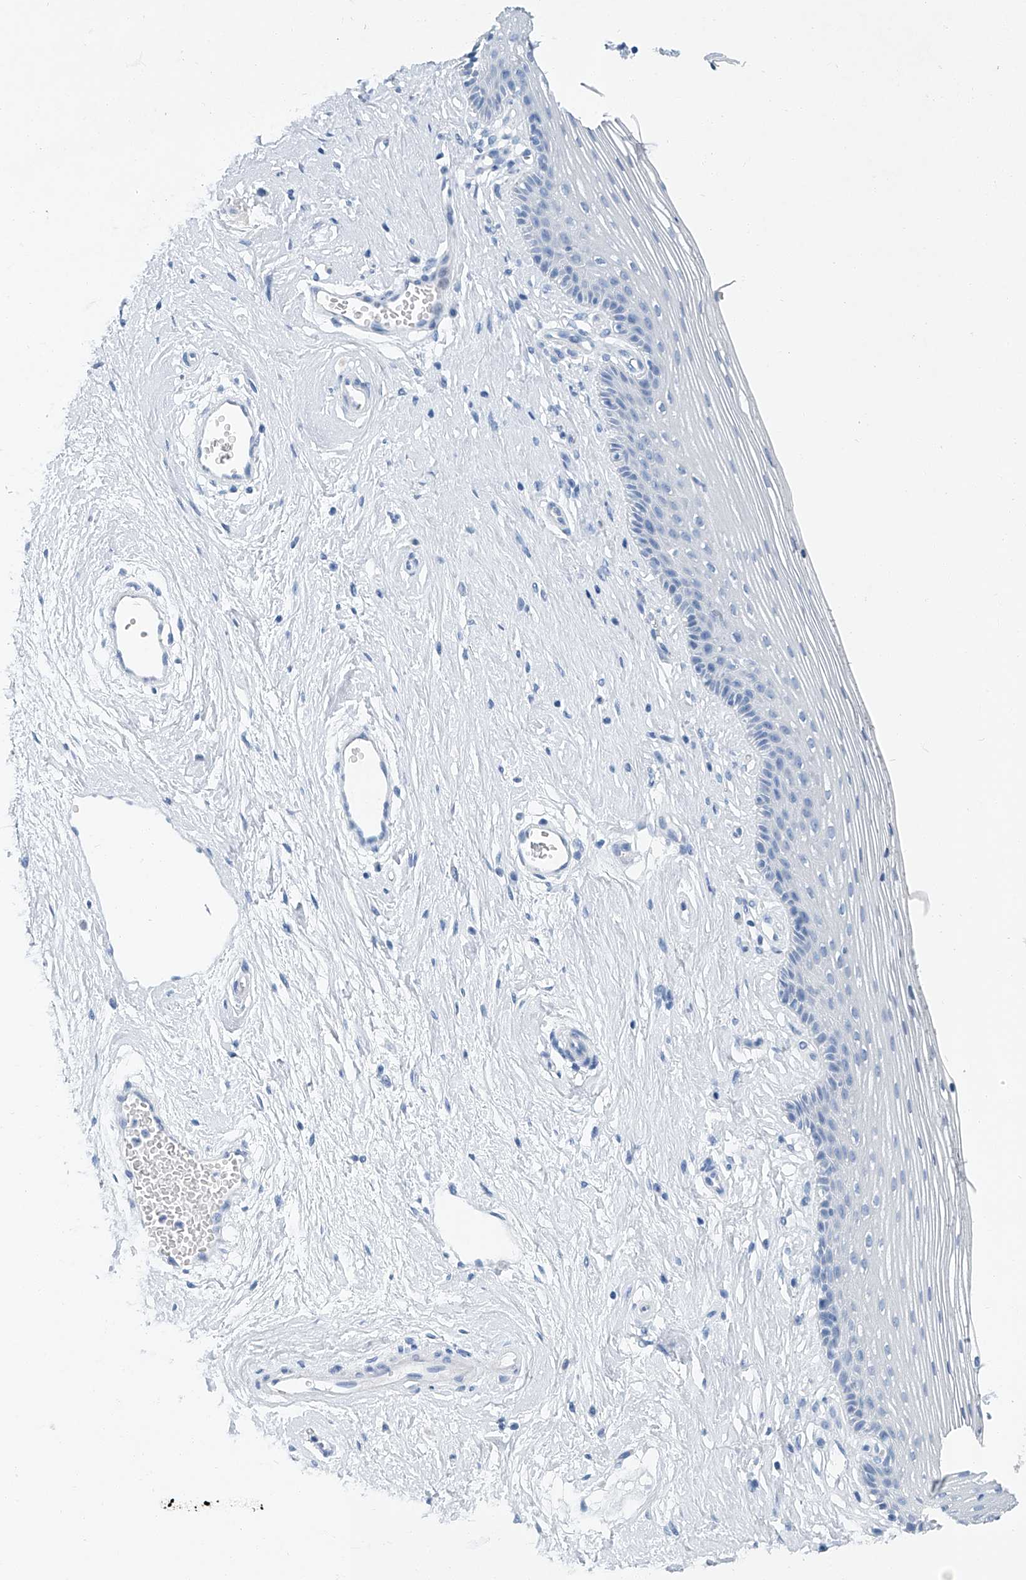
{"staining": {"intensity": "negative", "quantity": "none", "location": "none"}, "tissue": "vagina", "cell_type": "Squamous epithelial cells", "image_type": "normal", "snomed": [{"axis": "morphology", "description": "Normal tissue, NOS"}, {"axis": "topography", "description": "Vagina"}], "caption": "There is no significant expression in squamous epithelial cells of vagina. (DAB immunohistochemistry with hematoxylin counter stain).", "gene": "CYP2A7", "patient": {"sex": "female", "age": 46}}